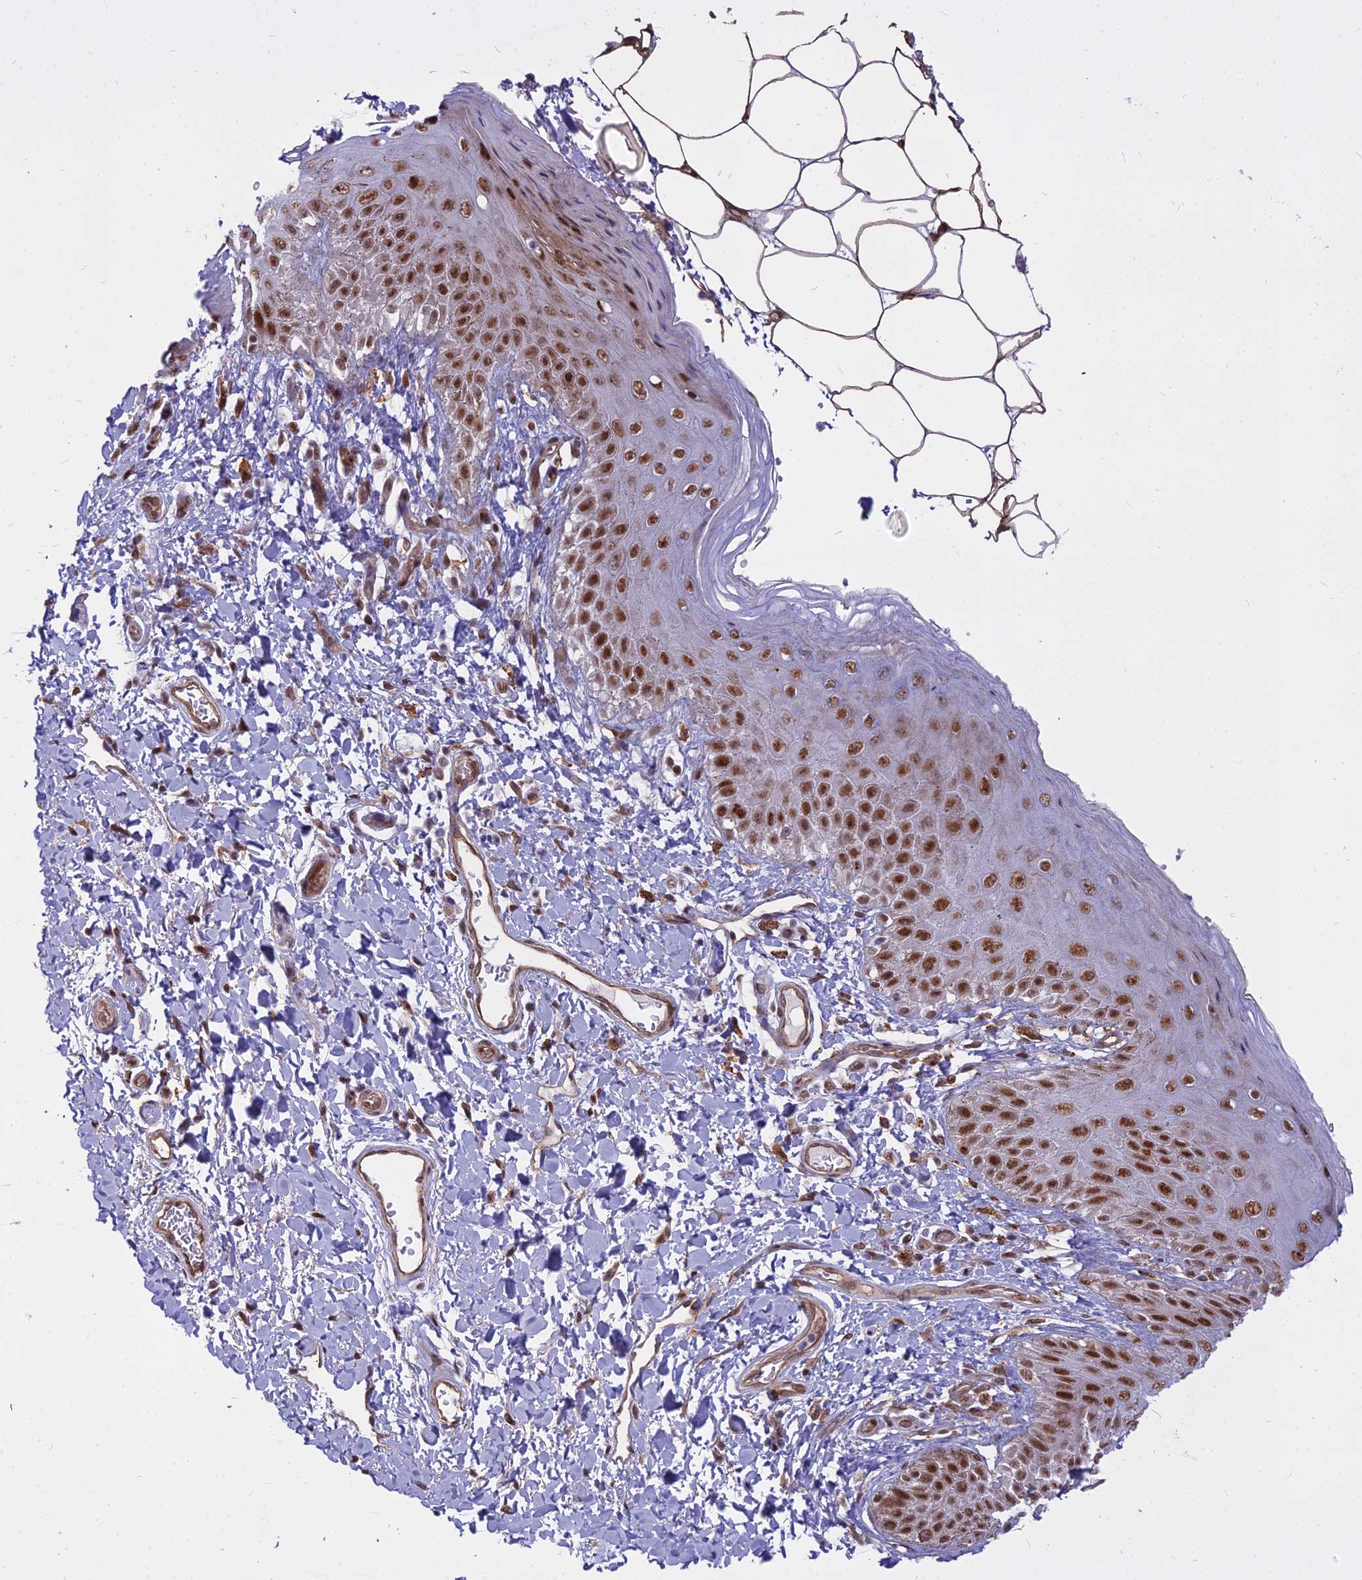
{"staining": {"intensity": "strong", "quantity": "25%-75%", "location": "nuclear"}, "tissue": "skin", "cell_type": "Epidermal cells", "image_type": "normal", "snomed": [{"axis": "morphology", "description": "Normal tissue, NOS"}, {"axis": "topography", "description": "Anal"}], "caption": "Immunohistochemical staining of normal skin displays high levels of strong nuclear staining in about 25%-75% of epidermal cells. (brown staining indicates protein expression, while blue staining denotes nuclei).", "gene": "ALG10B", "patient": {"sex": "male", "age": 44}}